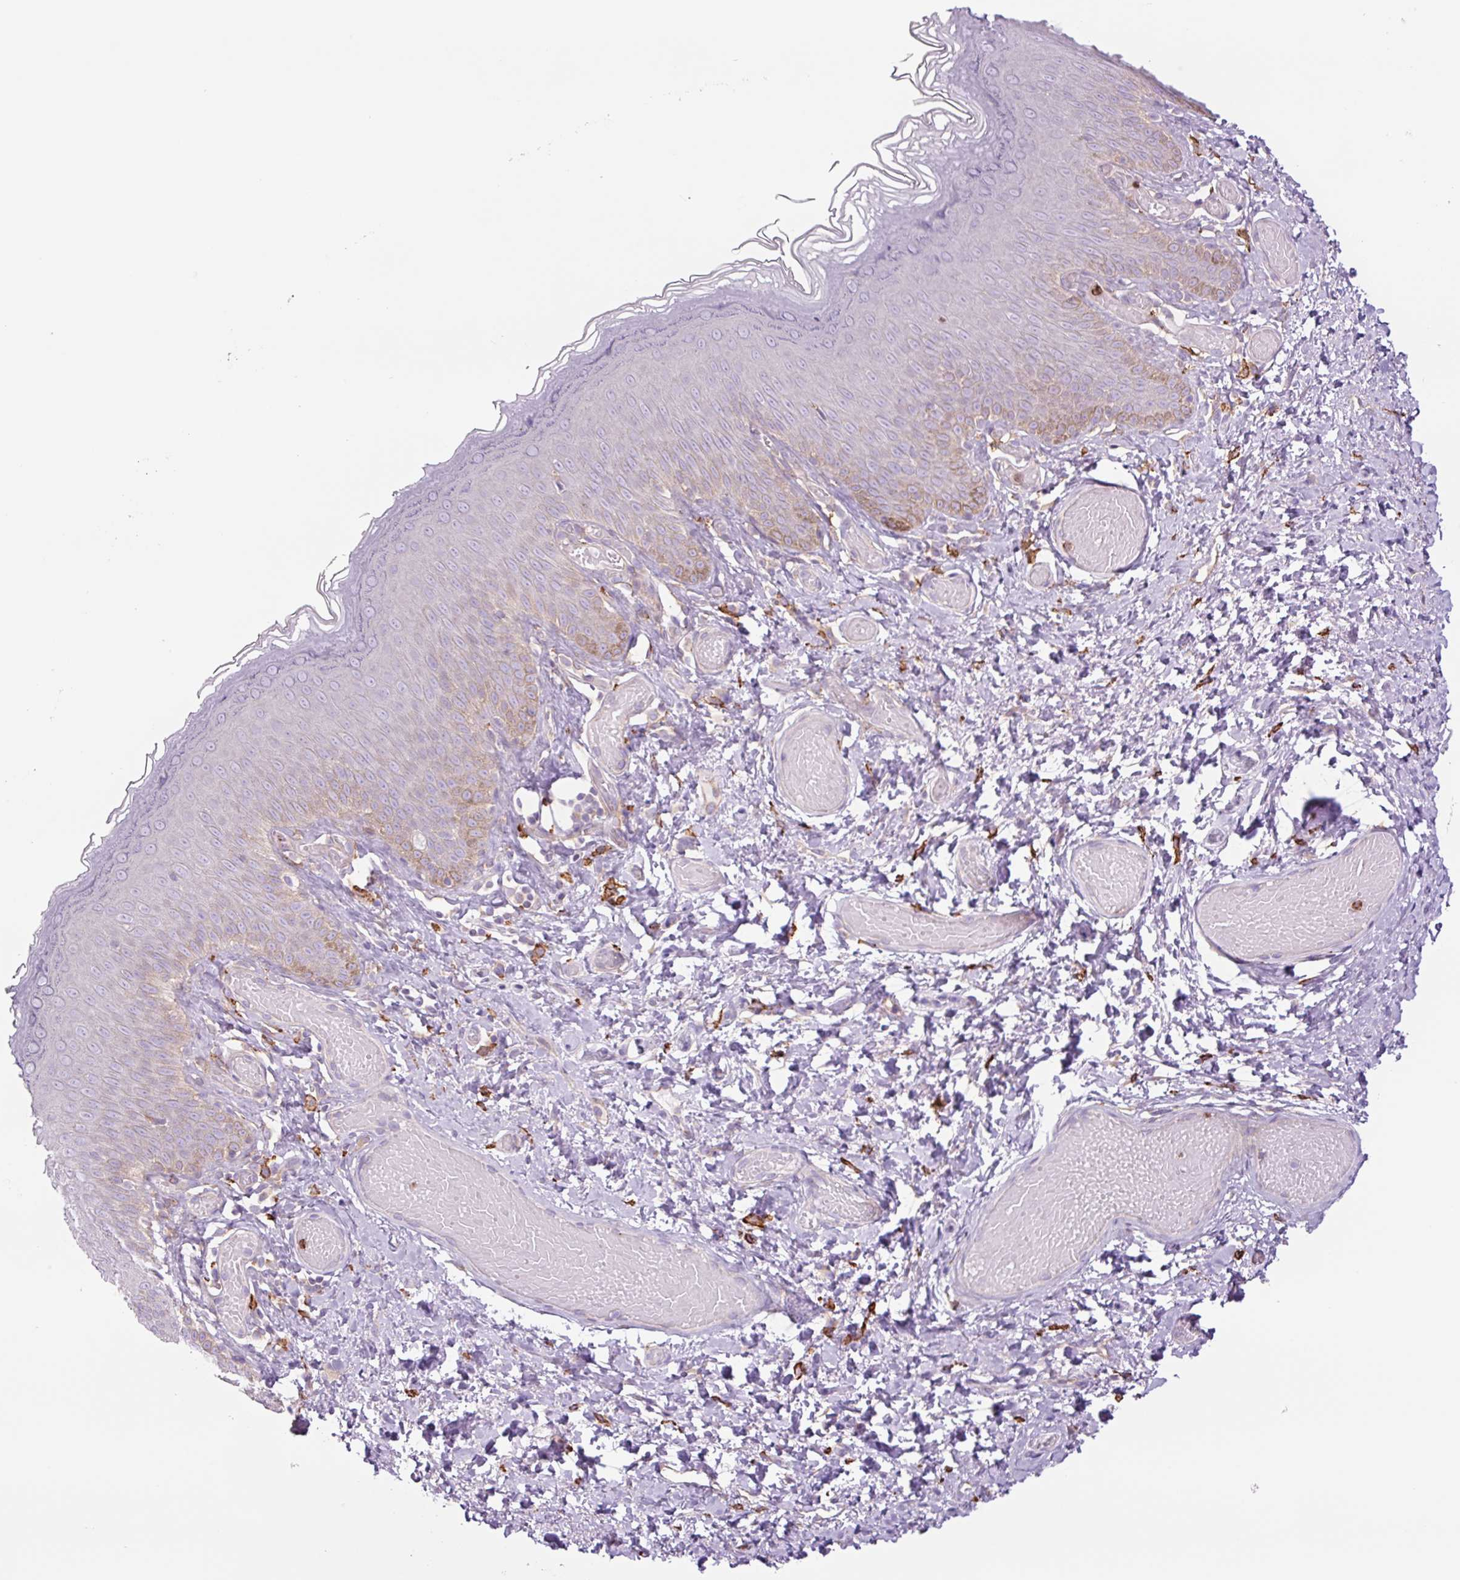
{"staining": {"intensity": "weak", "quantity": "<25%", "location": "cytoplasmic/membranous"}, "tissue": "skin", "cell_type": "Epidermal cells", "image_type": "normal", "snomed": [{"axis": "morphology", "description": "Normal tissue, NOS"}, {"axis": "topography", "description": "Anal"}], "caption": "High power microscopy photomicrograph of an IHC micrograph of normal skin, revealing no significant expression in epidermal cells. Brightfield microscopy of immunohistochemistry (IHC) stained with DAB (brown) and hematoxylin (blue), captured at high magnification.", "gene": "SH2D6", "patient": {"sex": "female", "age": 40}}